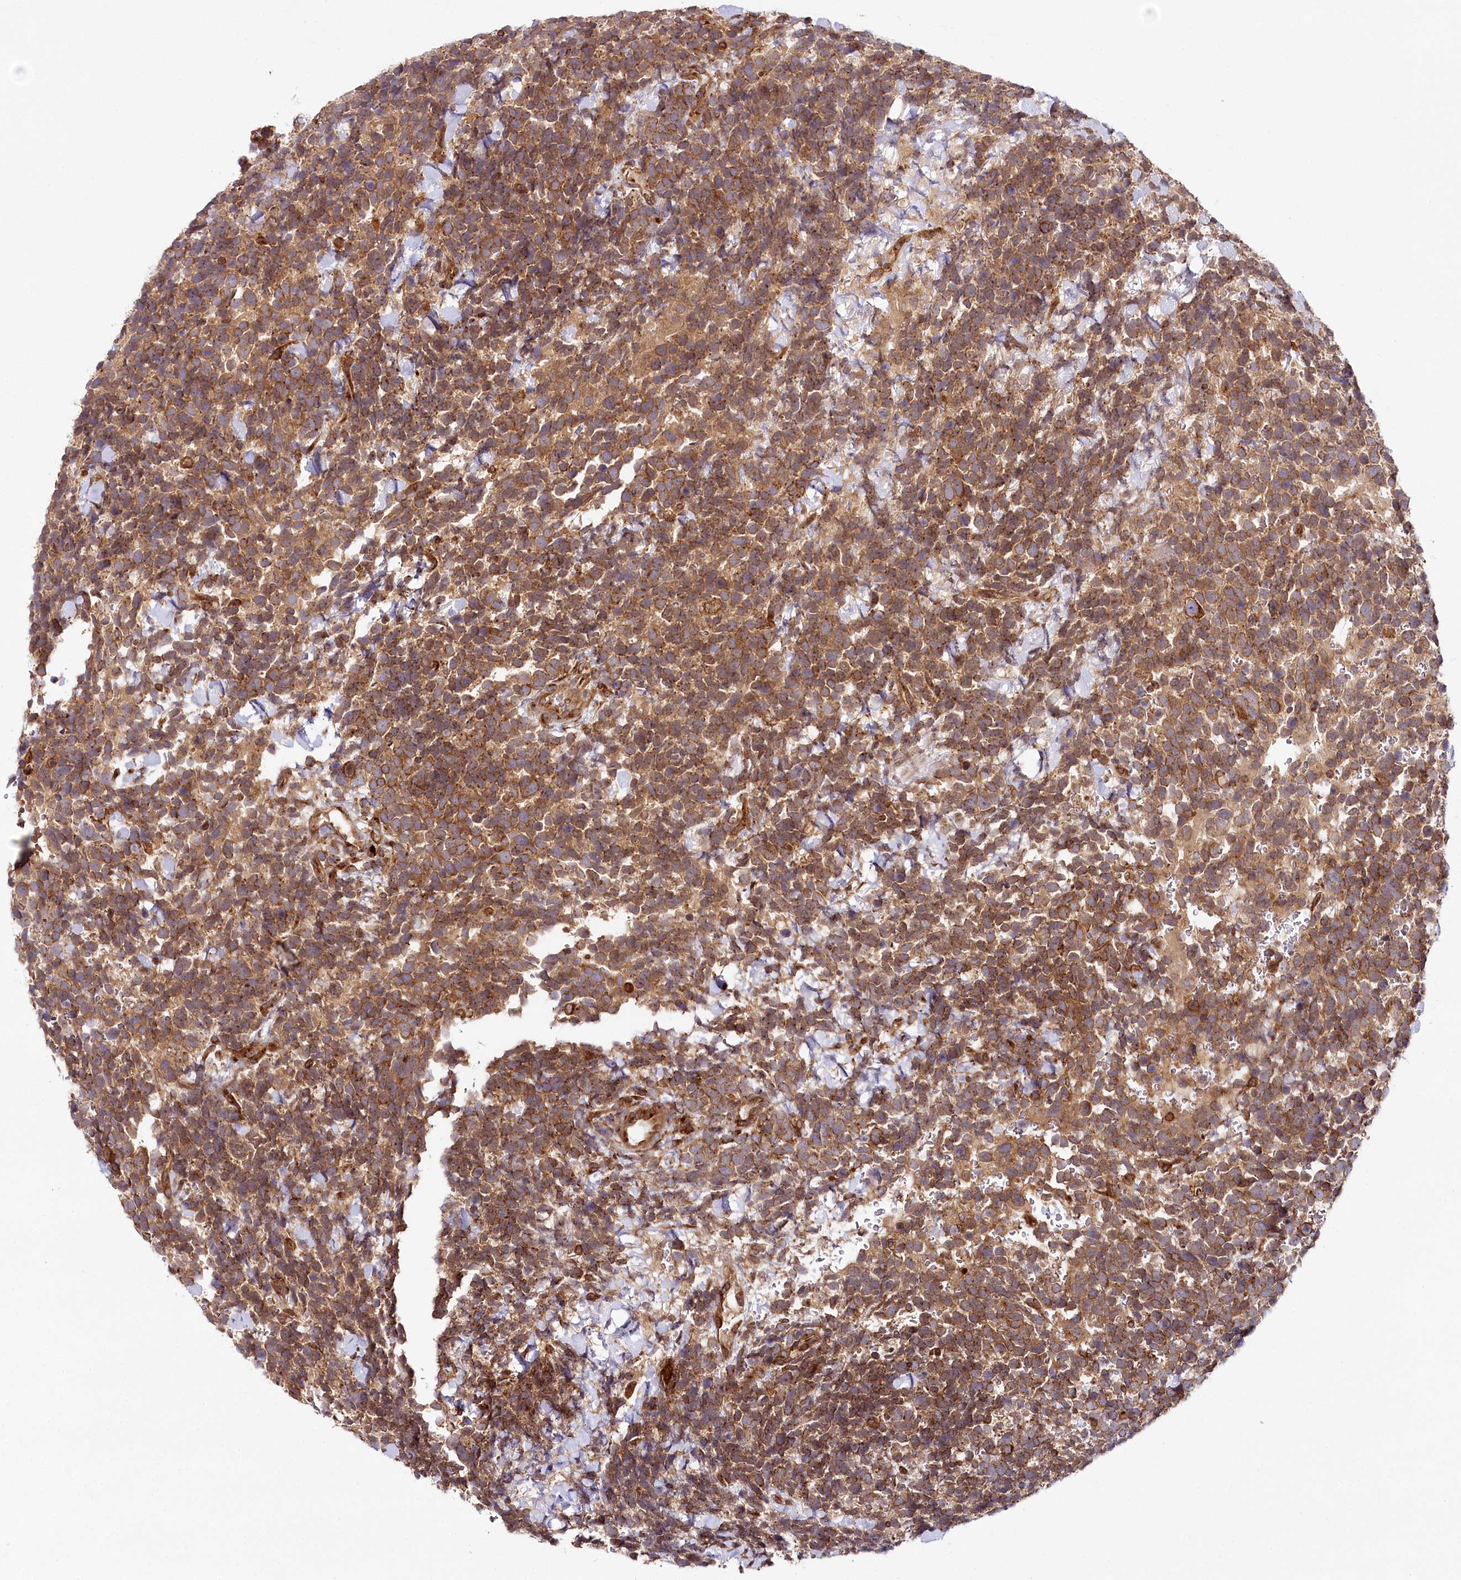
{"staining": {"intensity": "moderate", "quantity": ">75%", "location": "cytoplasmic/membranous"}, "tissue": "urothelial cancer", "cell_type": "Tumor cells", "image_type": "cancer", "snomed": [{"axis": "morphology", "description": "Urothelial carcinoma, High grade"}, {"axis": "topography", "description": "Urinary bladder"}], "caption": "Urothelial carcinoma (high-grade) stained with a protein marker displays moderate staining in tumor cells.", "gene": "COPG1", "patient": {"sex": "female", "age": 82}}